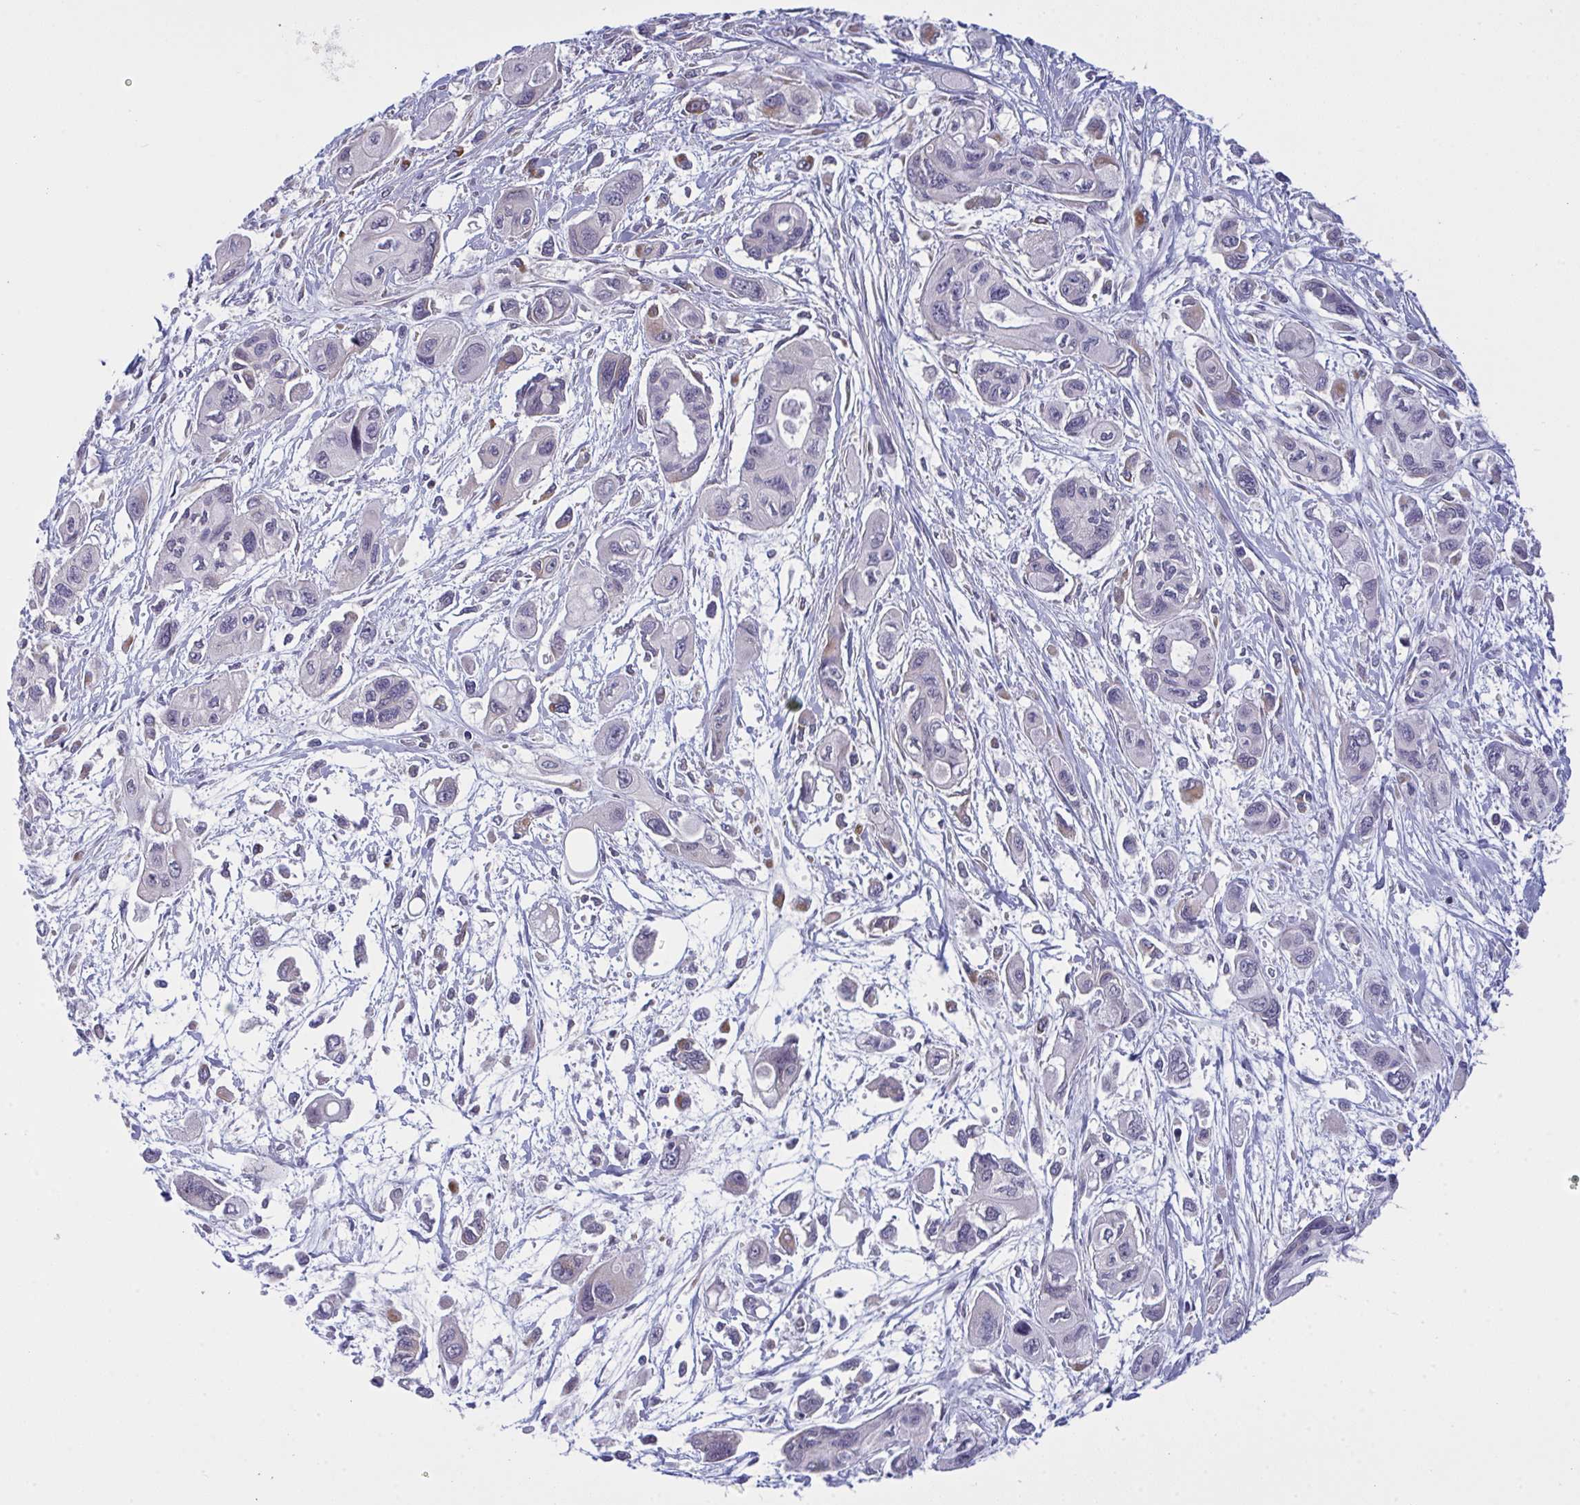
{"staining": {"intensity": "moderate", "quantity": "<25%", "location": "cytoplasmic/membranous"}, "tissue": "pancreatic cancer", "cell_type": "Tumor cells", "image_type": "cancer", "snomed": [{"axis": "morphology", "description": "Adenocarcinoma, NOS"}, {"axis": "topography", "description": "Pancreas"}], "caption": "Immunohistochemistry image of neoplastic tissue: pancreatic adenocarcinoma stained using immunohistochemistry (IHC) exhibits low levels of moderate protein expression localized specifically in the cytoplasmic/membranous of tumor cells, appearing as a cytoplasmic/membranous brown color.", "gene": "DCBLD1", "patient": {"sex": "female", "age": 47}}